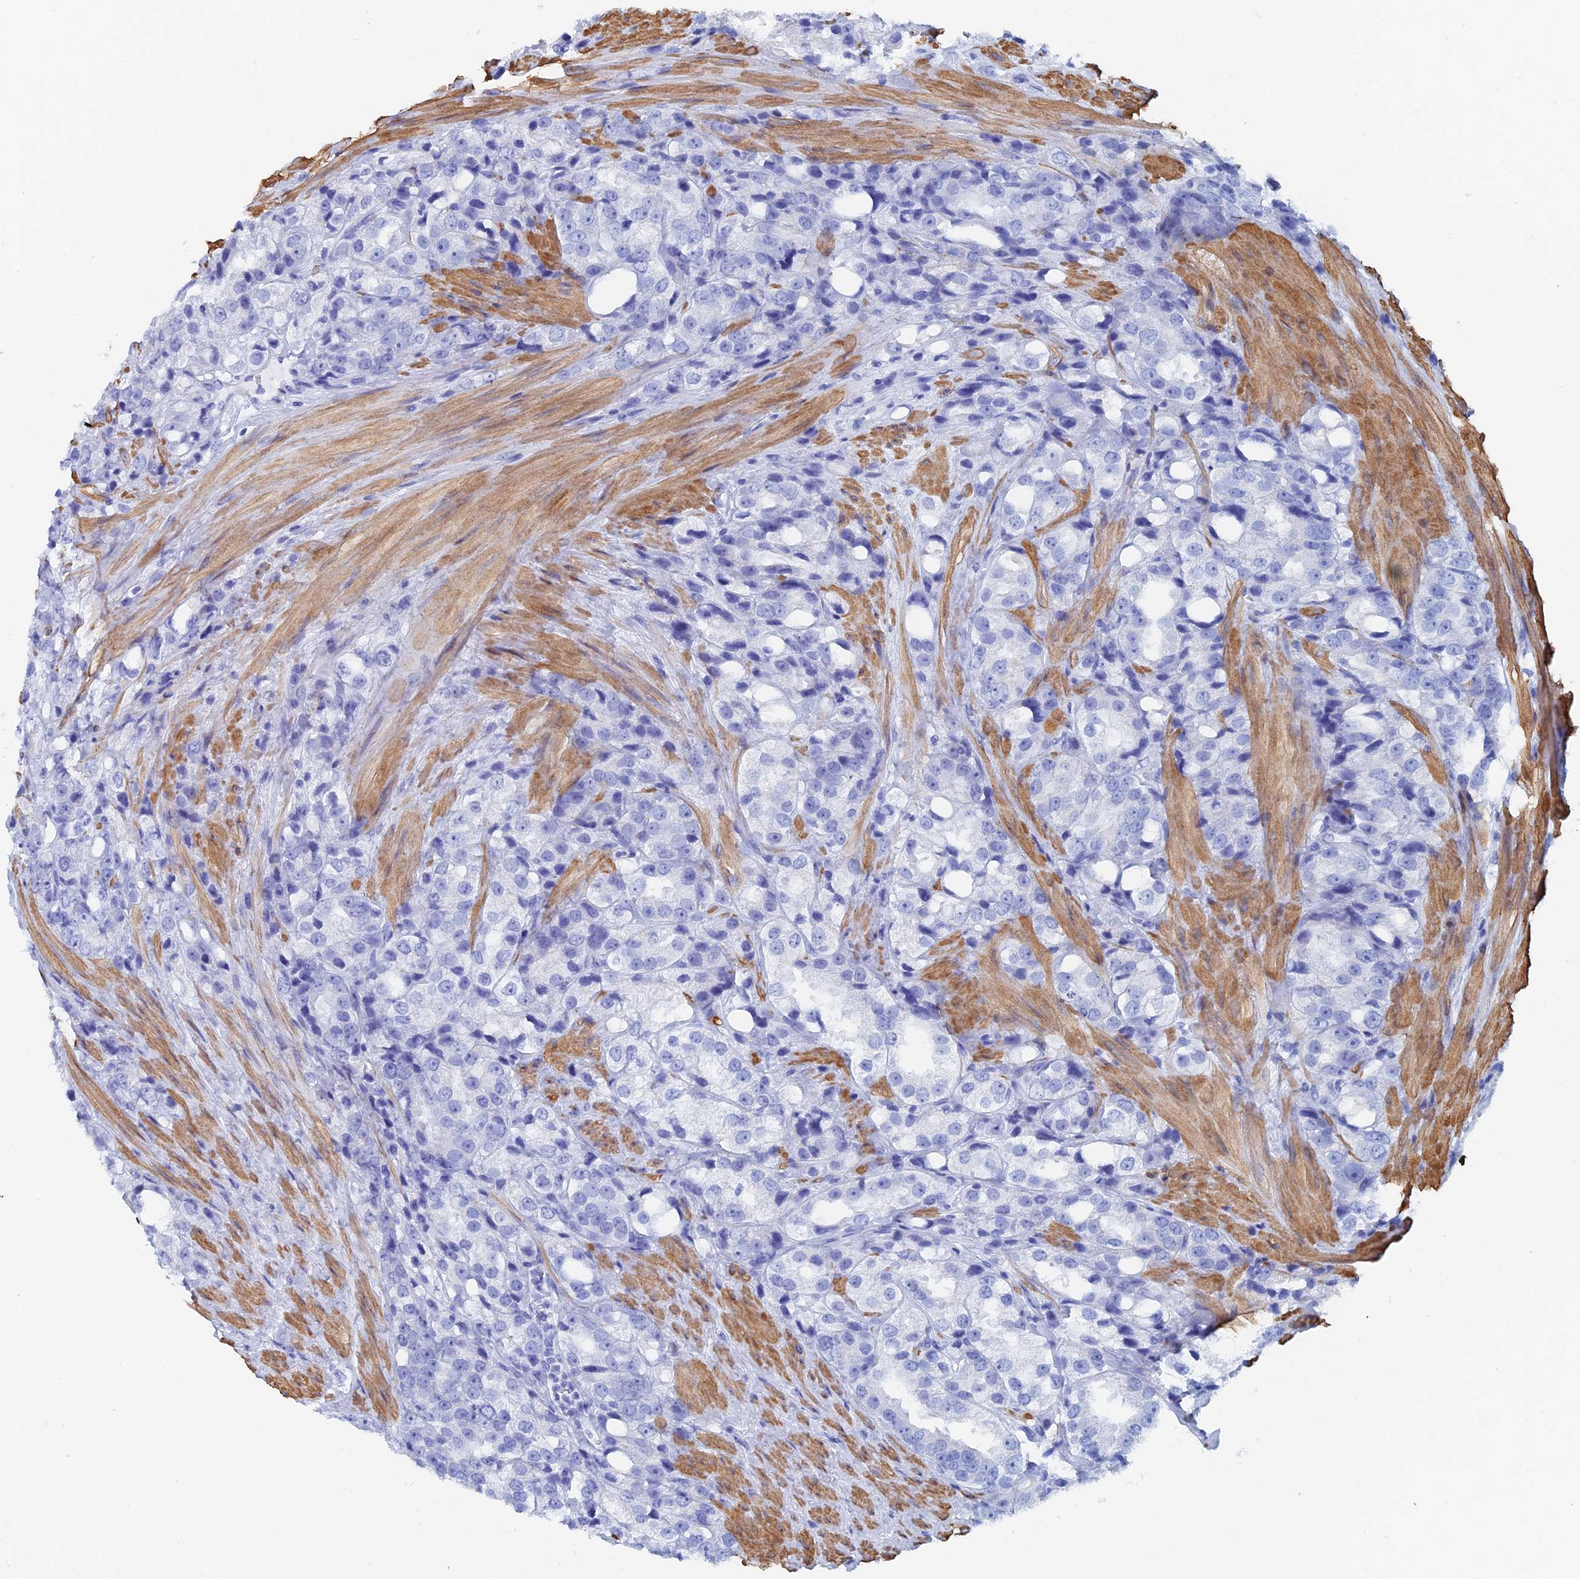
{"staining": {"intensity": "negative", "quantity": "none", "location": "none"}, "tissue": "prostate cancer", "cell_type": "Tumor cells", "image_type": "cancer", "snomed": [{"axis": "morphology", "description": "Adenocarcinoma, NOS"}, {"axis": "topography", "description": "Prostate"}], "caption": "High magnification brightfield microscopy of prostate adenocarcinoma stained with DAB (3,3'-diaminobenzidine) (brown) and counterstained with hematoxylin (blue): tumor cells show no significant positivity.", "gene": "KCNK18", "patient": {"sex": "male", "age": 79}}